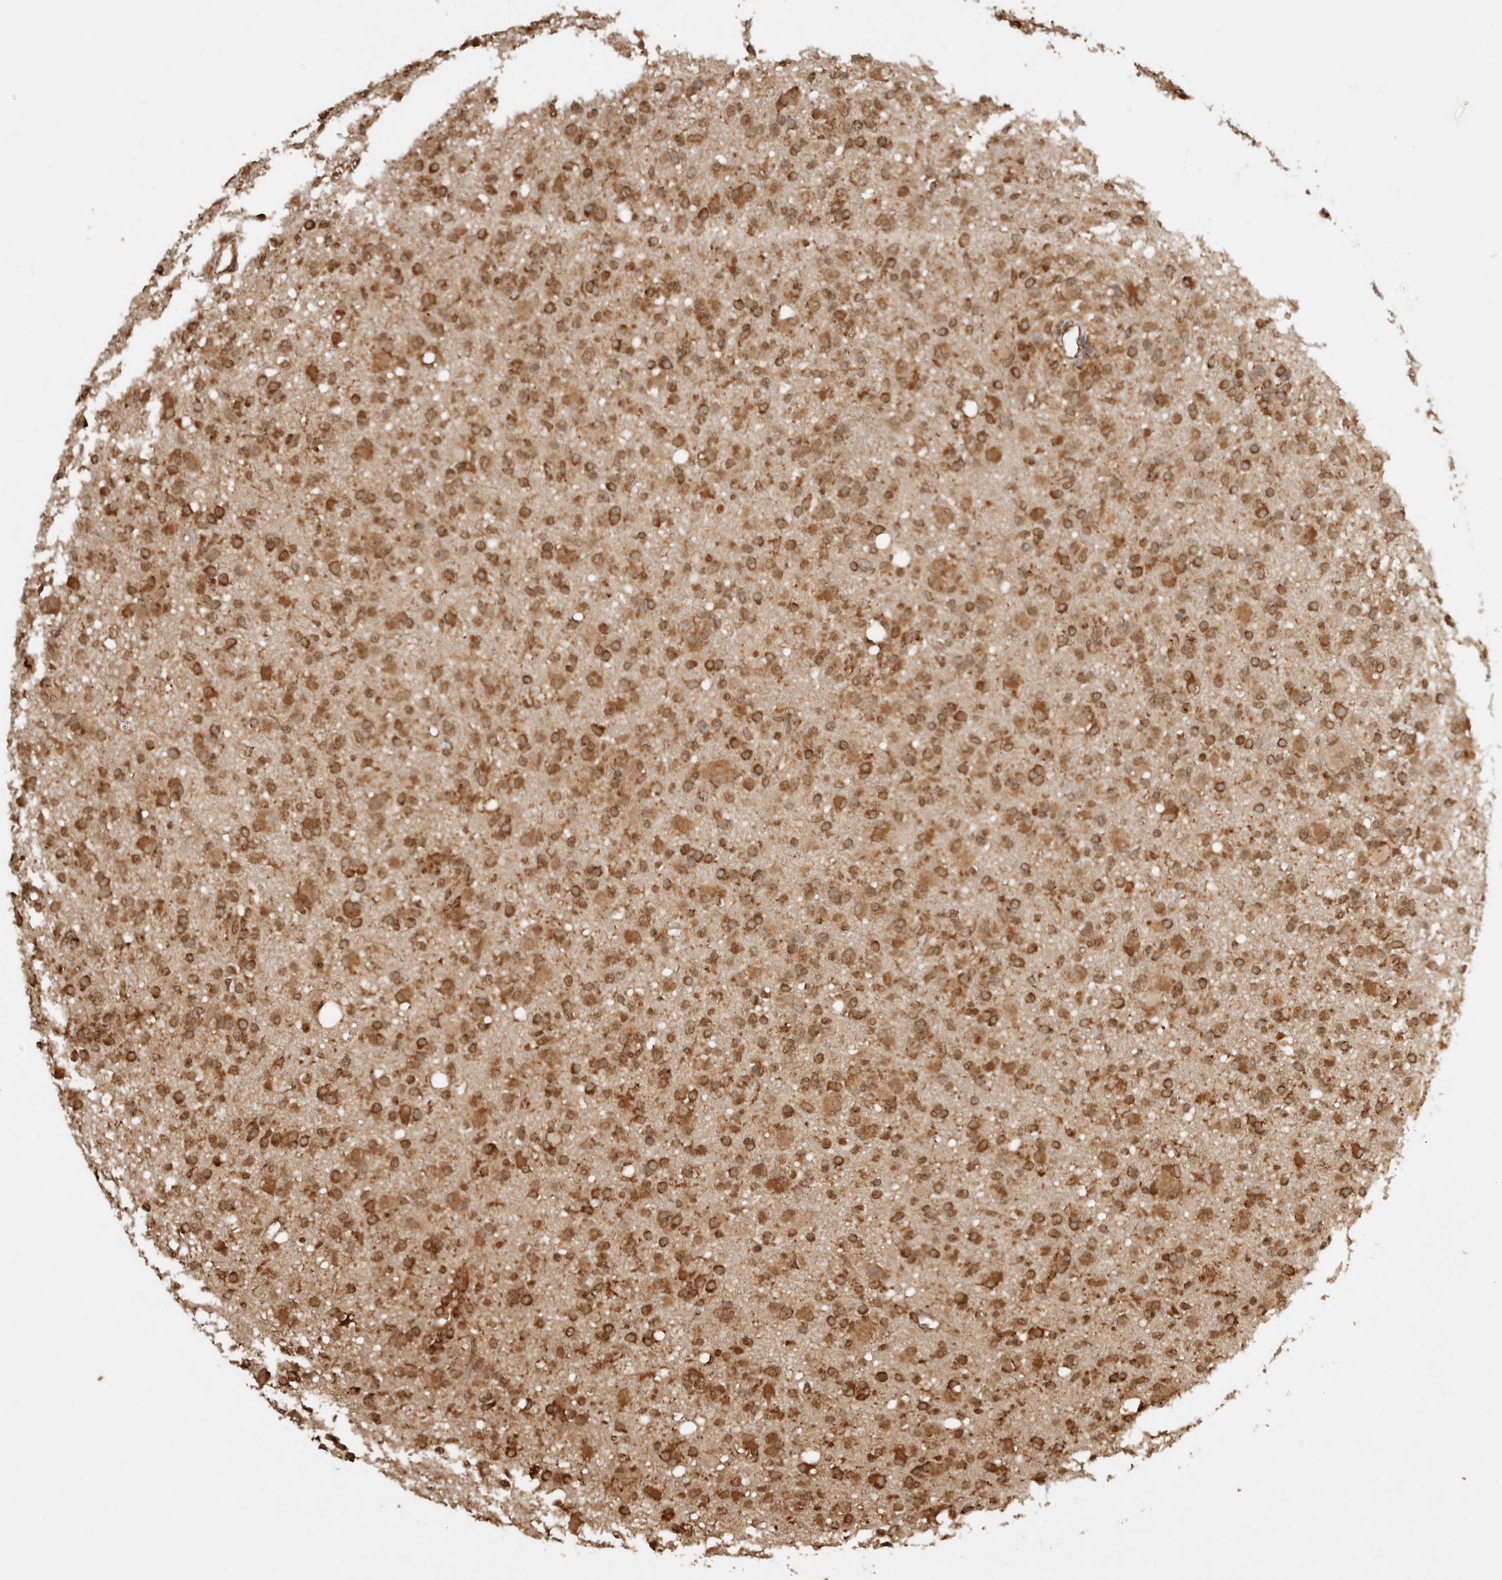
{"staining": {"intensity": "moderate", "quantity": ">75%", "location": "cytoplasmic/membranous"}, "tissue": "glioma", "cell_type": "Tumor cells", "image_type": "cancer", "snomed": [{"axis": "morphology", "description": "Glioma, malignant, High grade"}, {"axis": "topography", "description": "Brain"}], "caption": "DAB (3,3'-diaminobenzidine) immunohistochemical staining of human malignant glioma (high-grade) displays moderate cytoplasmic/membranous protein positivity in approximately >75% of tumor cells.", "gene": "ERAP1", "patient": {"sex": "female", "age": 57}}